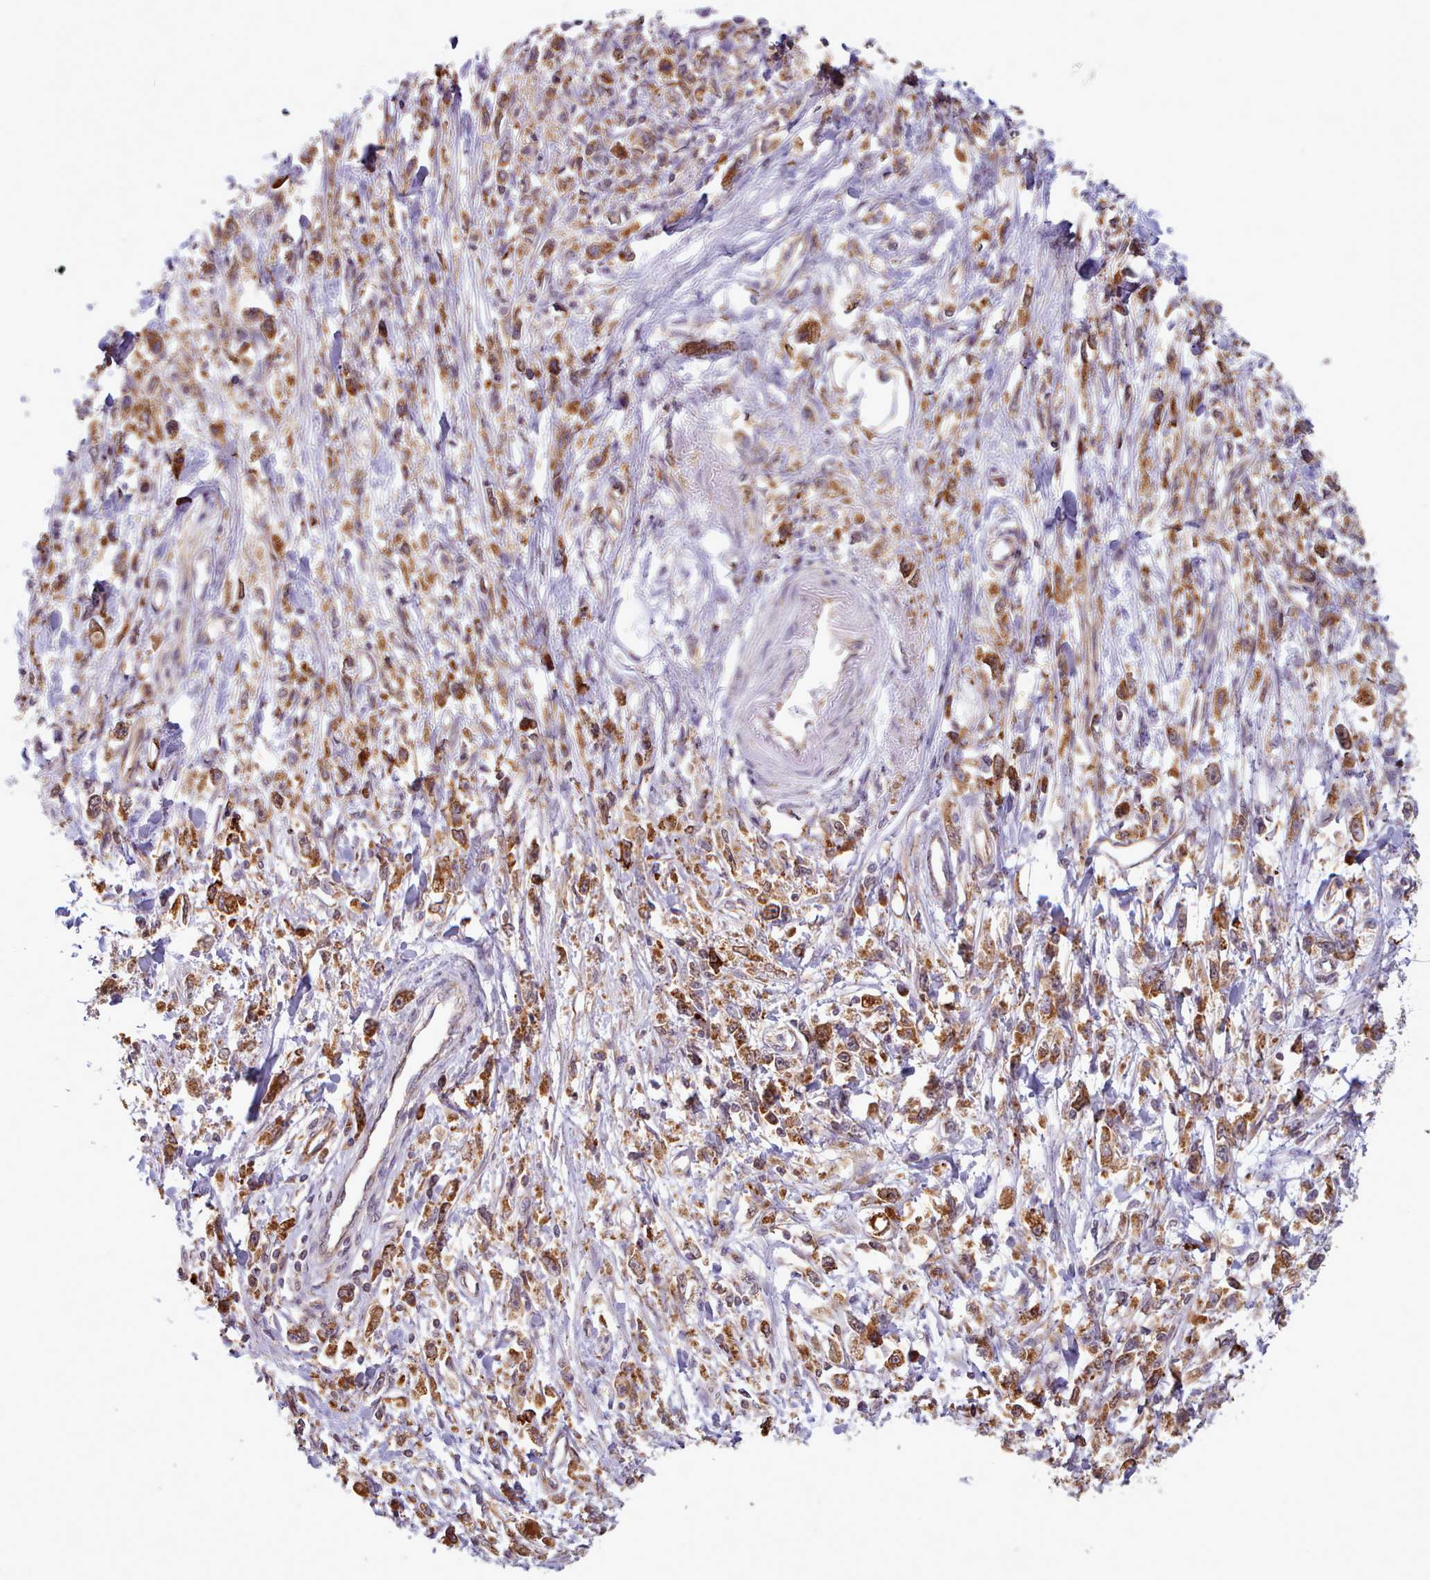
{"staining": {"intensity": "strong", "quantity": ">75%", "location": "cytoplasmic/membranous"}, "tissue": "stomach cancer", "cell_type": "Tumor cells", "image_type": "cancer", "snomed": [{"axis": "morphology", "description": "Adenocarcinoma, NOS"}, {"axis": "topography", "description": "Stomach"}], "caption": "Protein expression analysis of human stomach cancer reveals strong cytoplasmic/membranous positivity in approximately >75% of tumor cells.", "gene": "CRYBG1", "patient": {"sex": "female", "age": 59}}